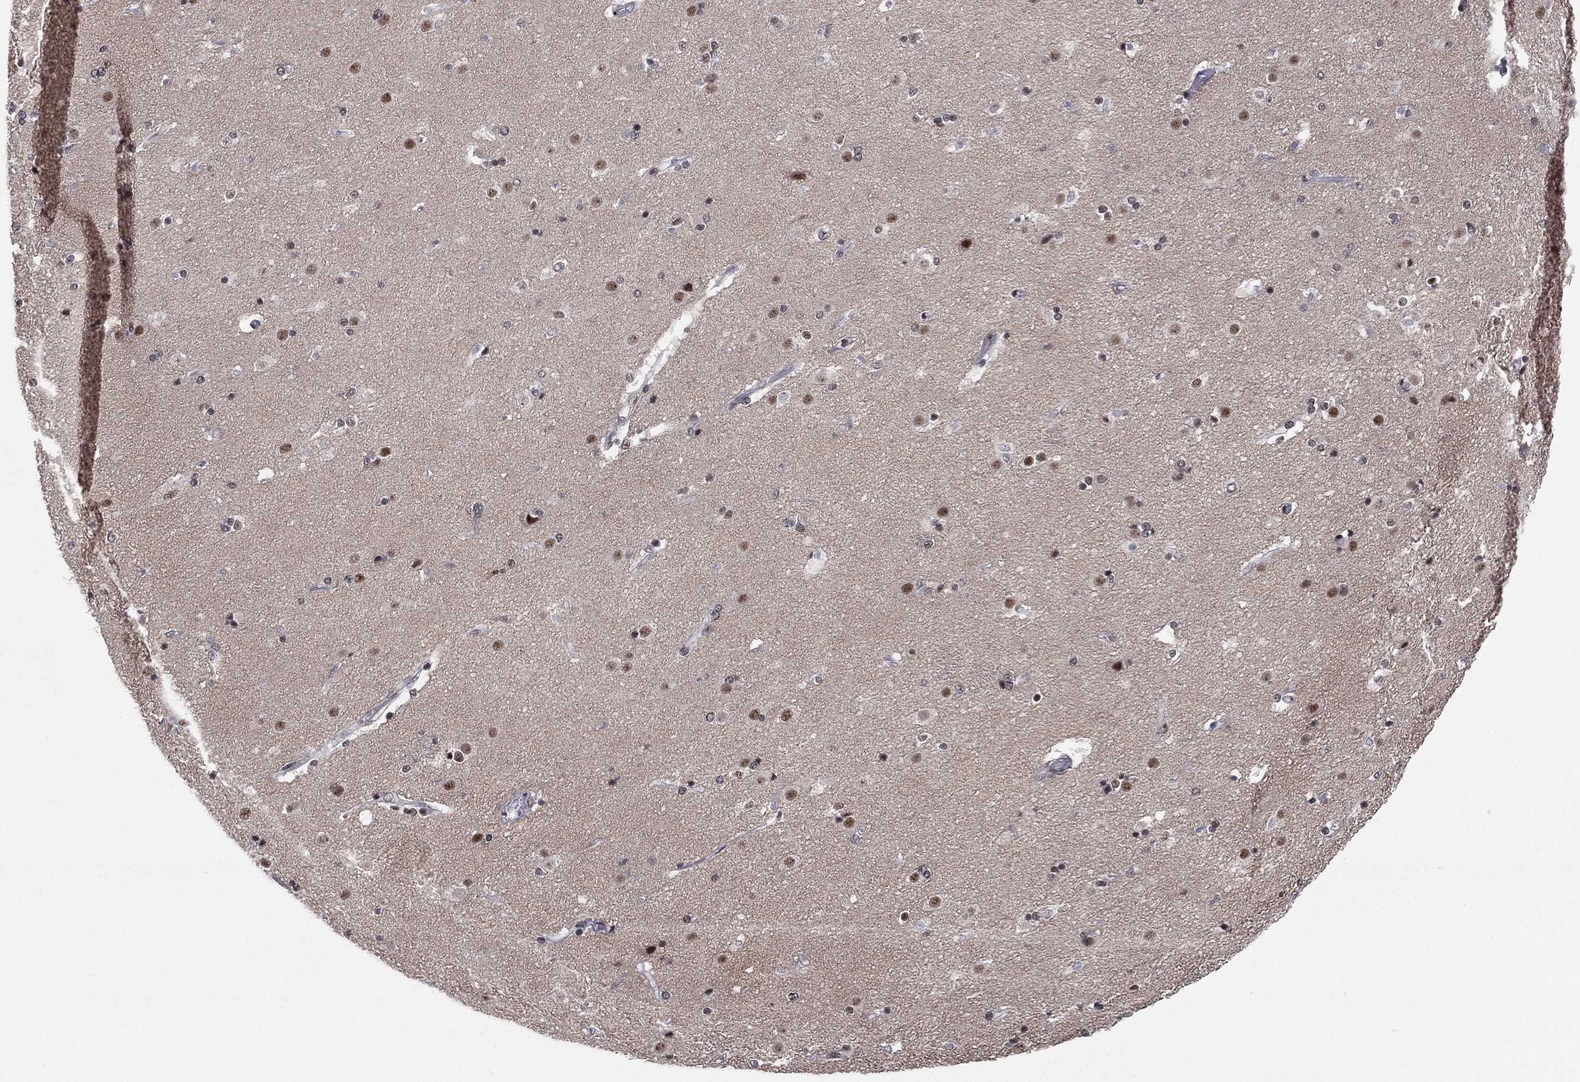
{"staining": {"intensity": "negative", "quantity": "none", "location": "none"}, "tissue": "caudate", "cell_type": "Glial cells", "image_type": "normal", "snomed": [{"axis": "morphology", "description": "Normal tissue, NOS"}, {"axis": "topography", "description": "Lateral ventricle wall"}], "caption": "IHC photomicrograph of benign caudate: human caudate stained with DAB demonstrates no significant protein expression in glial cells.", "gene": "DGCR8", "patient": {"sex": "male", "age": 54}}